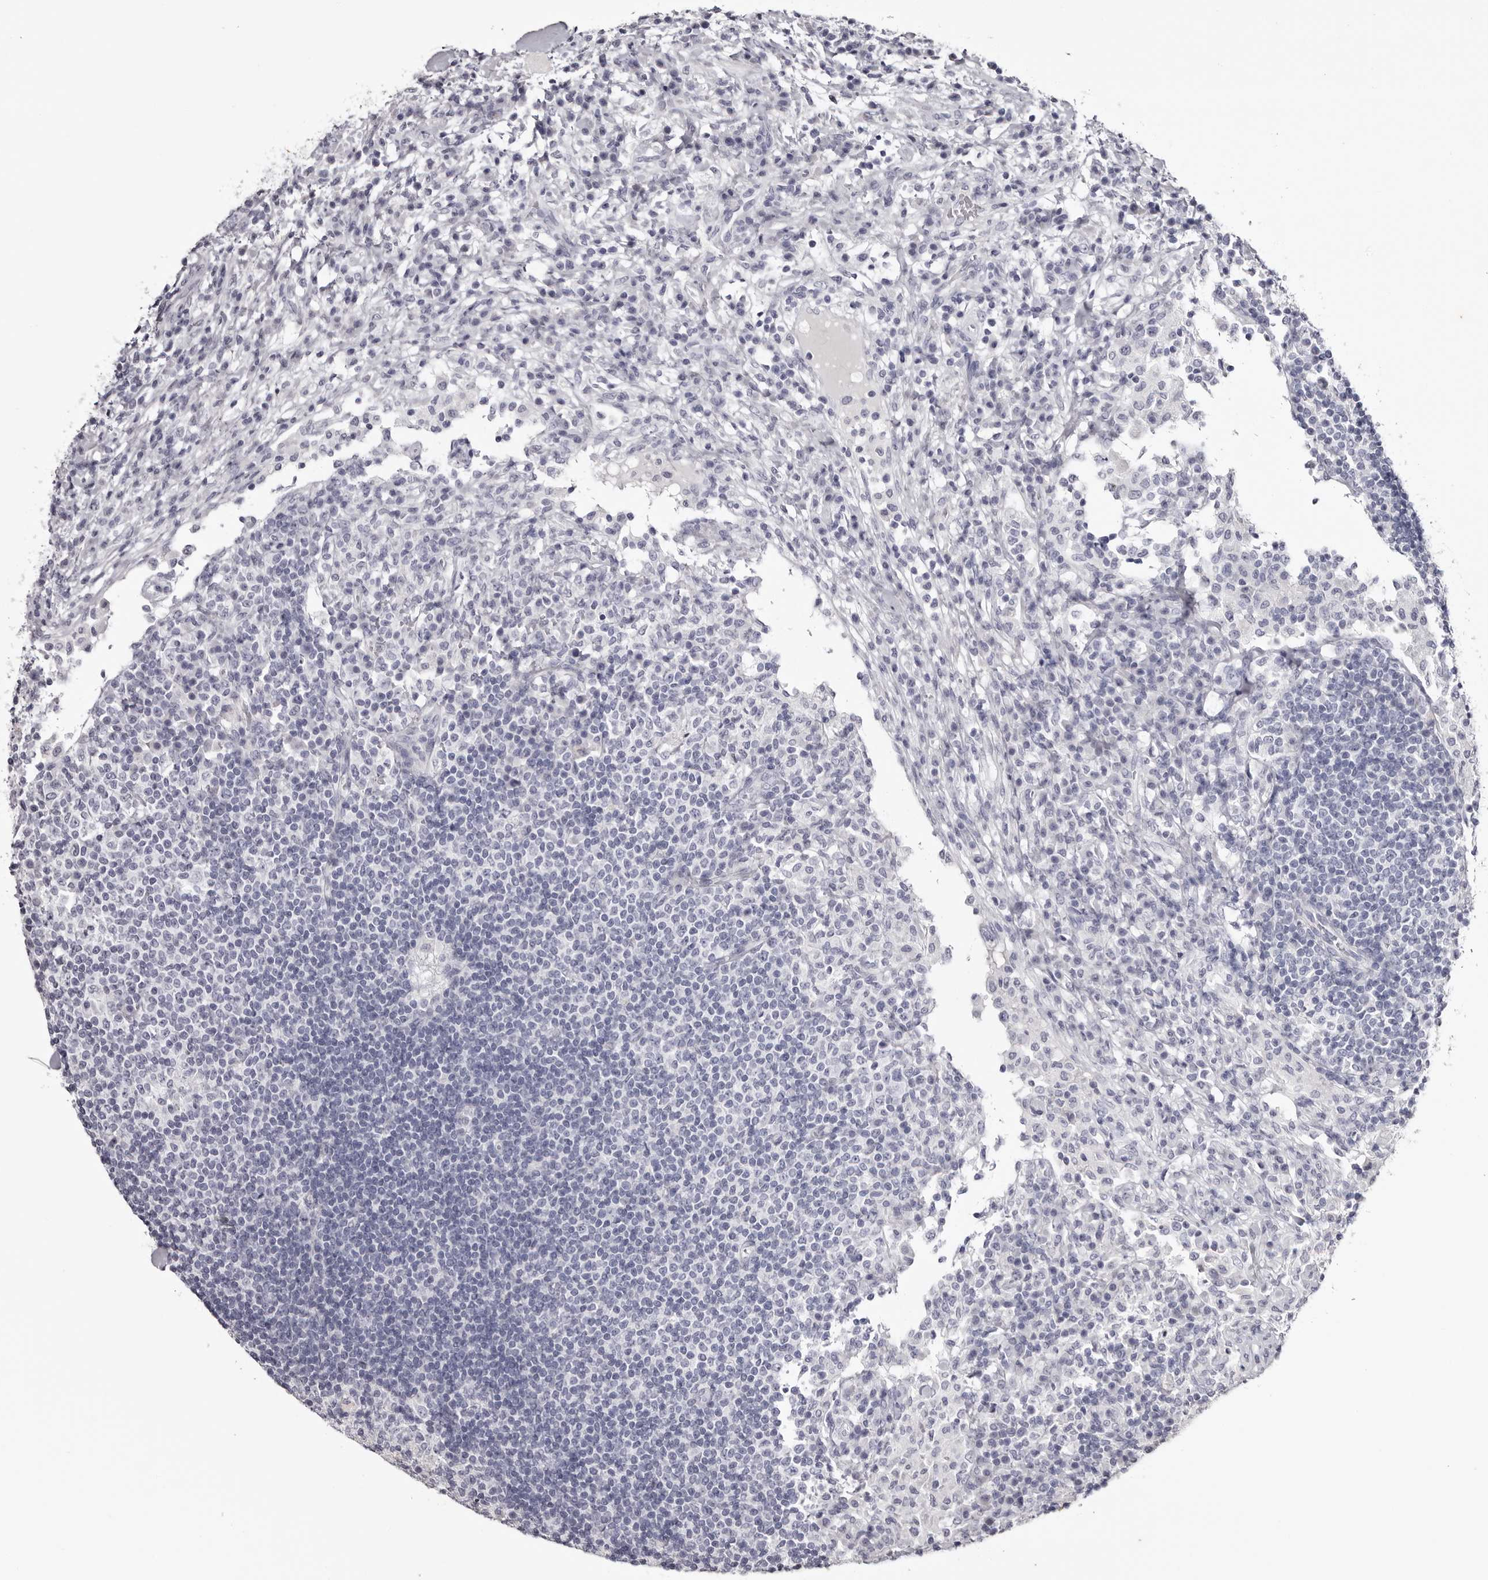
{"staining": {"intensity": "negative", "quantity": "none", "location": "none"}, "tissue": "lymph node", "cell_type": "Germinal center cells", "image_type": "normal", "snomed": [{"axis": "morphology", "description": "Normal tissue, NOS"}, {"axis": "topography", "description": "Lymph node"}], "caption": "Immunohistochemistry of unremarkable lymph node shows no staining in germinal center cells.", "gene": "CA6", "patient": {"sex": "female", "age": 53}}